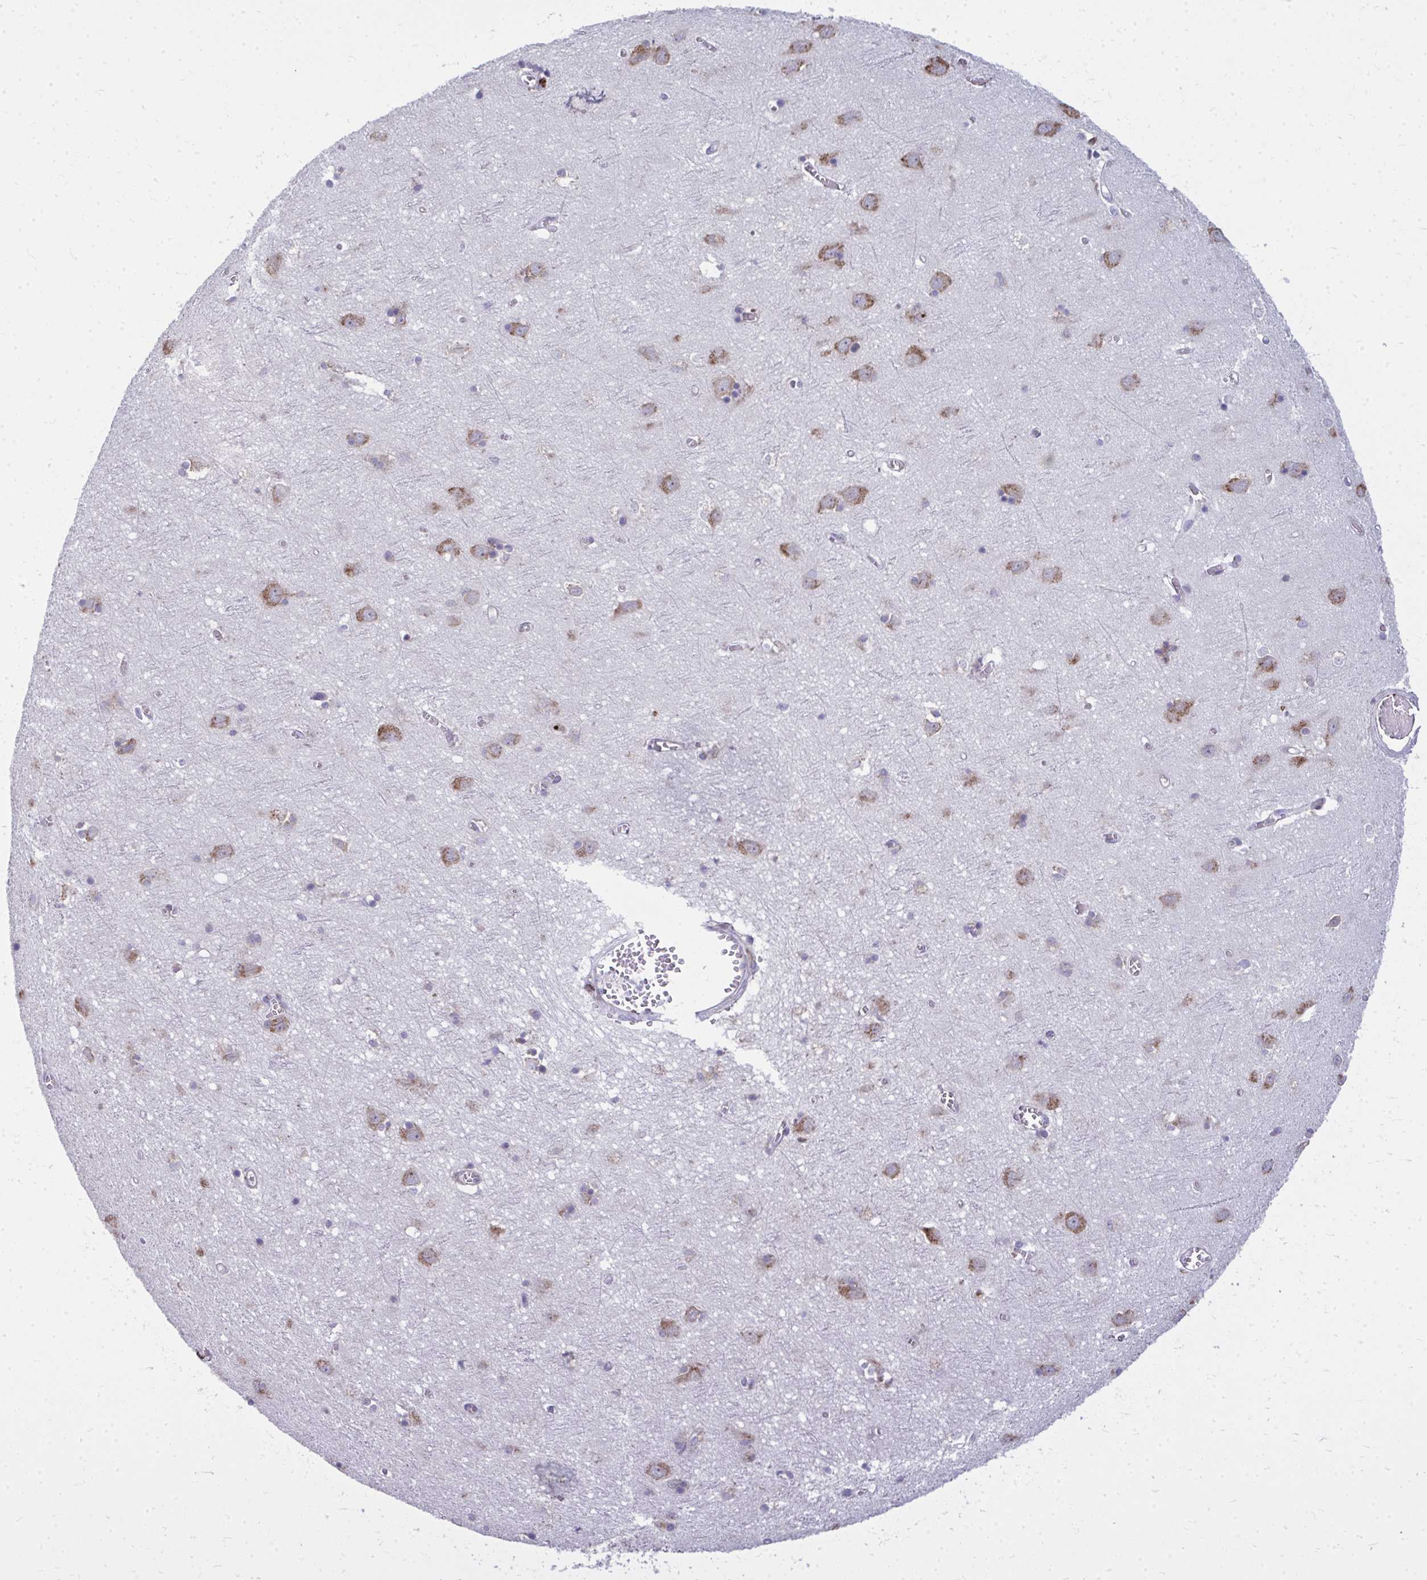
{"staining": {"intensity": "negative", "quantity": "none", "location": "none"}, "tissue": "cerebral cortex", "cell_type": "Endothelial cells", "image_type": "normal", "snomed": [{"axis": "morphology", "description": "Normal tissue, NOS"}, {"axis": "topography", "description": "Cerebral cortex"}], "caption": "Image shows no protein positivity in endothelial cells of benign cerebral cortex.", "gene": "GFPT2", "patient": {"sex": "male", "age": 70}}